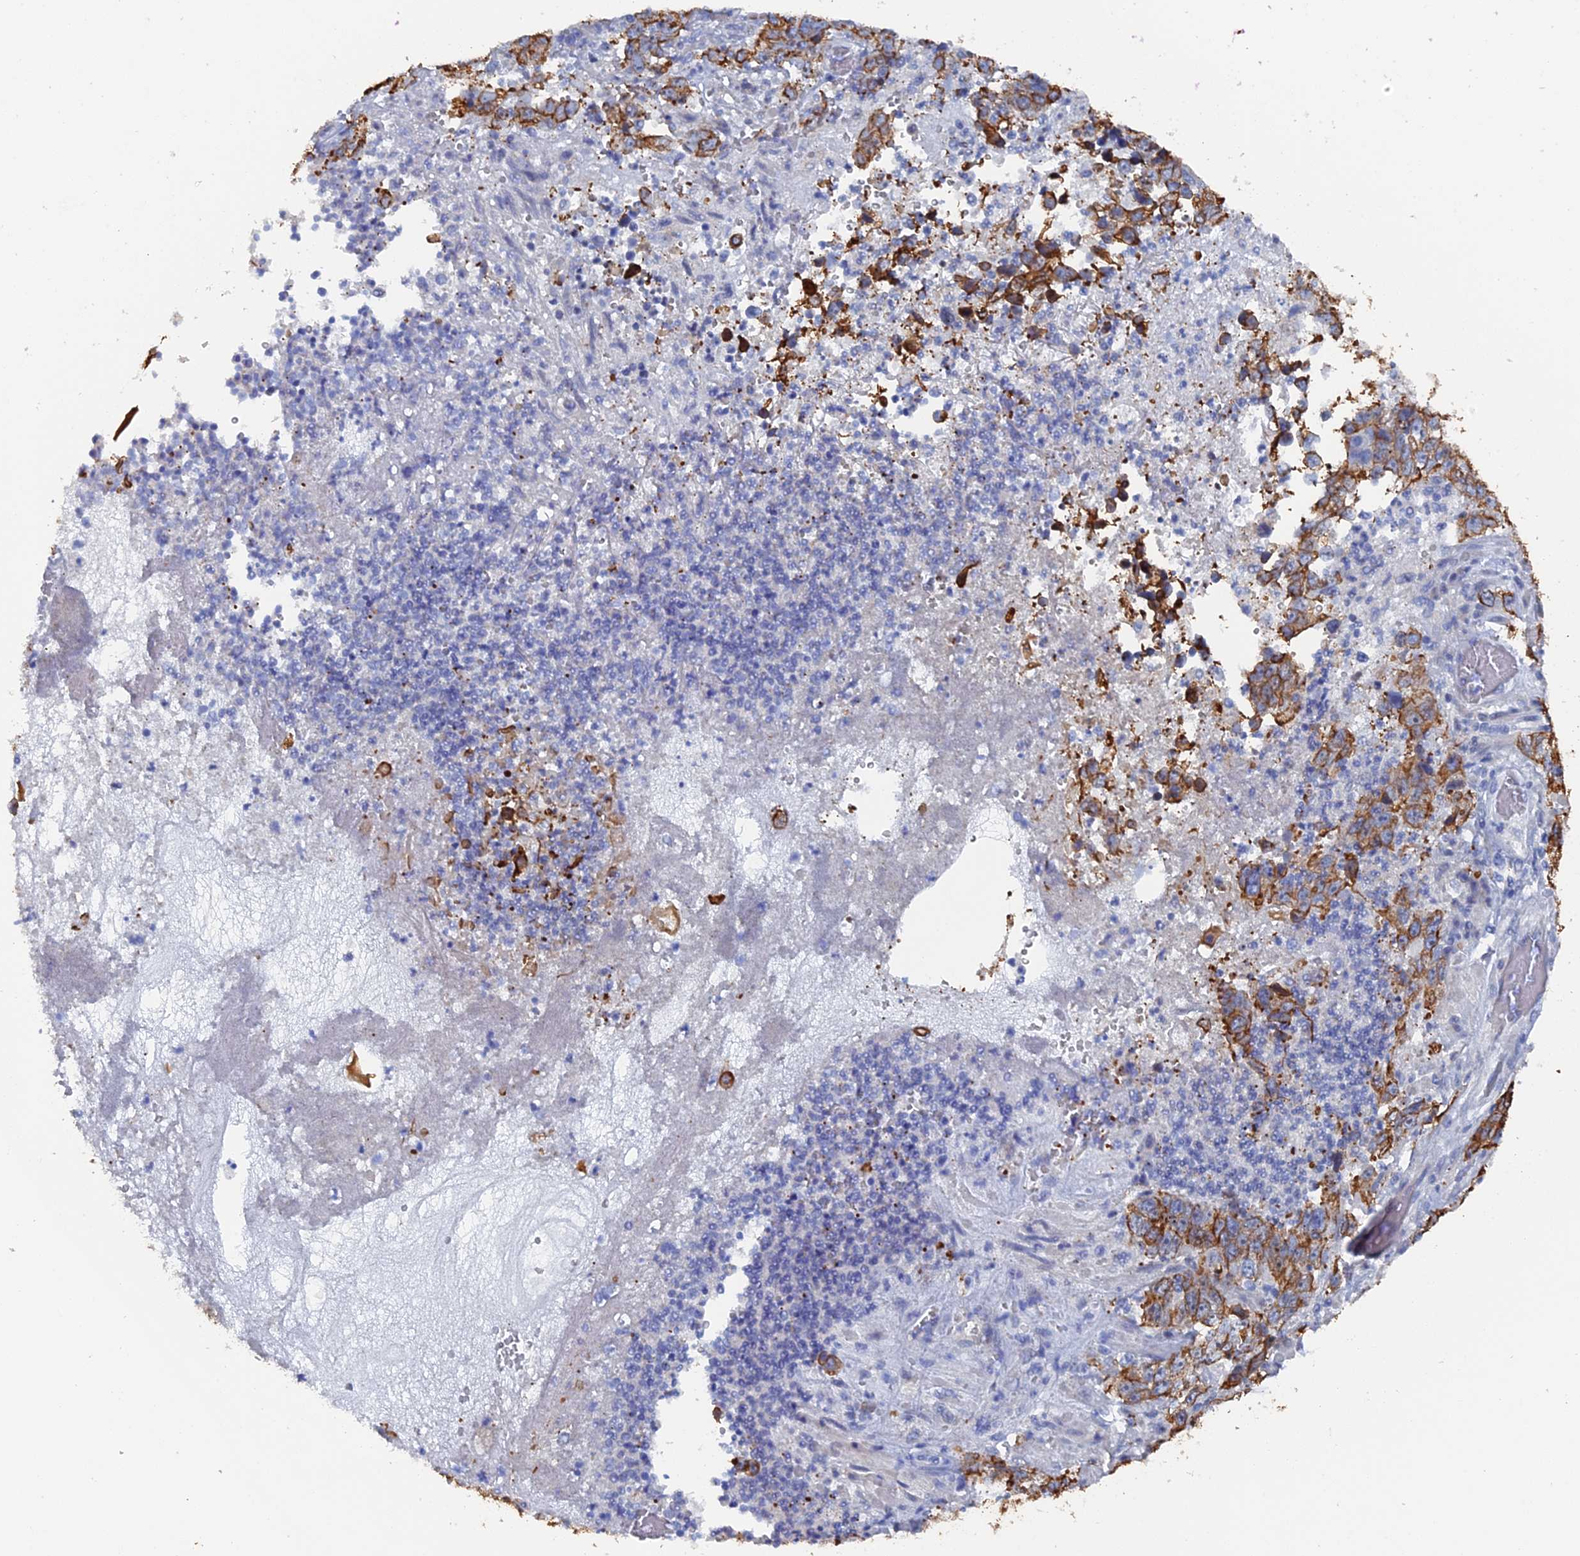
{"staining": {"intensity": "strong", "quantity": "25%-75%", "location": "cytoplasmic/membranous"}, "tissue": "stomach cancer", "cell_type": "Tumor cells", "image_type": "cancer", "snomed": [{"axis": "morphology", "description": "Adenocarcinoma, NOS"}, {"axis": "topography", "description": "Stomach"}], "caption": "Immunohistochemical staining of human adenocarcinoma (stomach) demonstrates high levels of strong cytoplasmic/membranous staining in about 25%-75% of tumor cells.", "gene": "SRFBP1", "patient": {"sex": "male", "age": 48}}